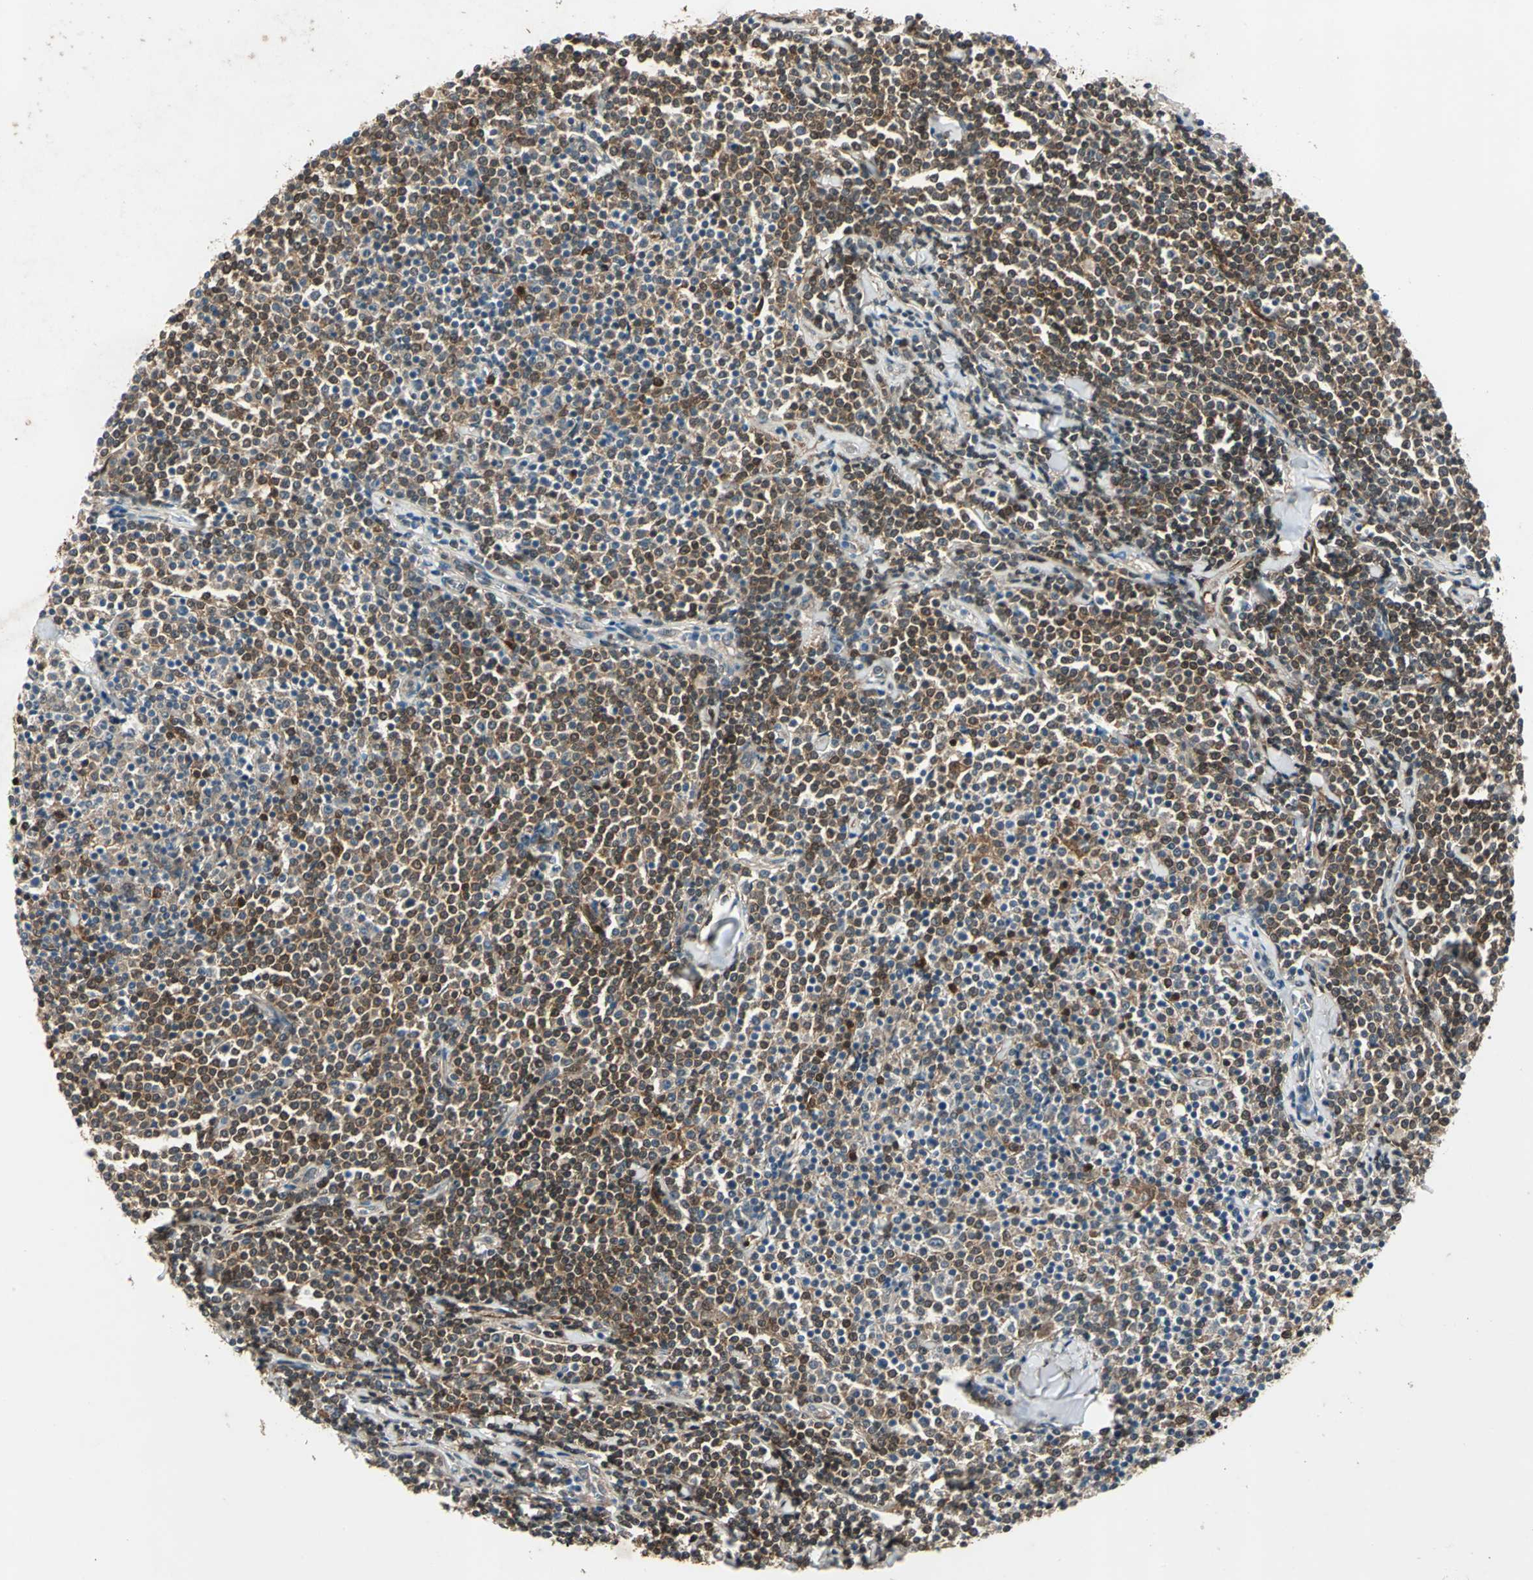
{"staining": {"intensity": "moderate", "quantity": ">75%", "location": "cytoplasmic/membranous,nuclear"}, "tissue": "lymphoma", "cell_type": "Tumor cells", "image_type": "cancer", "snomed": [{"axis": "morphology", "description": "Malignant lymphoma, non-Hodgkin's type, Low grade"}, {"axis": "topography", "description": "Soft tissue"}], "caption": "Human lymphoma stained with a brown dye demonstrates moderate cytoplasmic/membranous and nuclear positive staining in approximately >75% of tumor cells.", "gene": "RRM2B", "patient": {"sex": "male", "age": 92}}